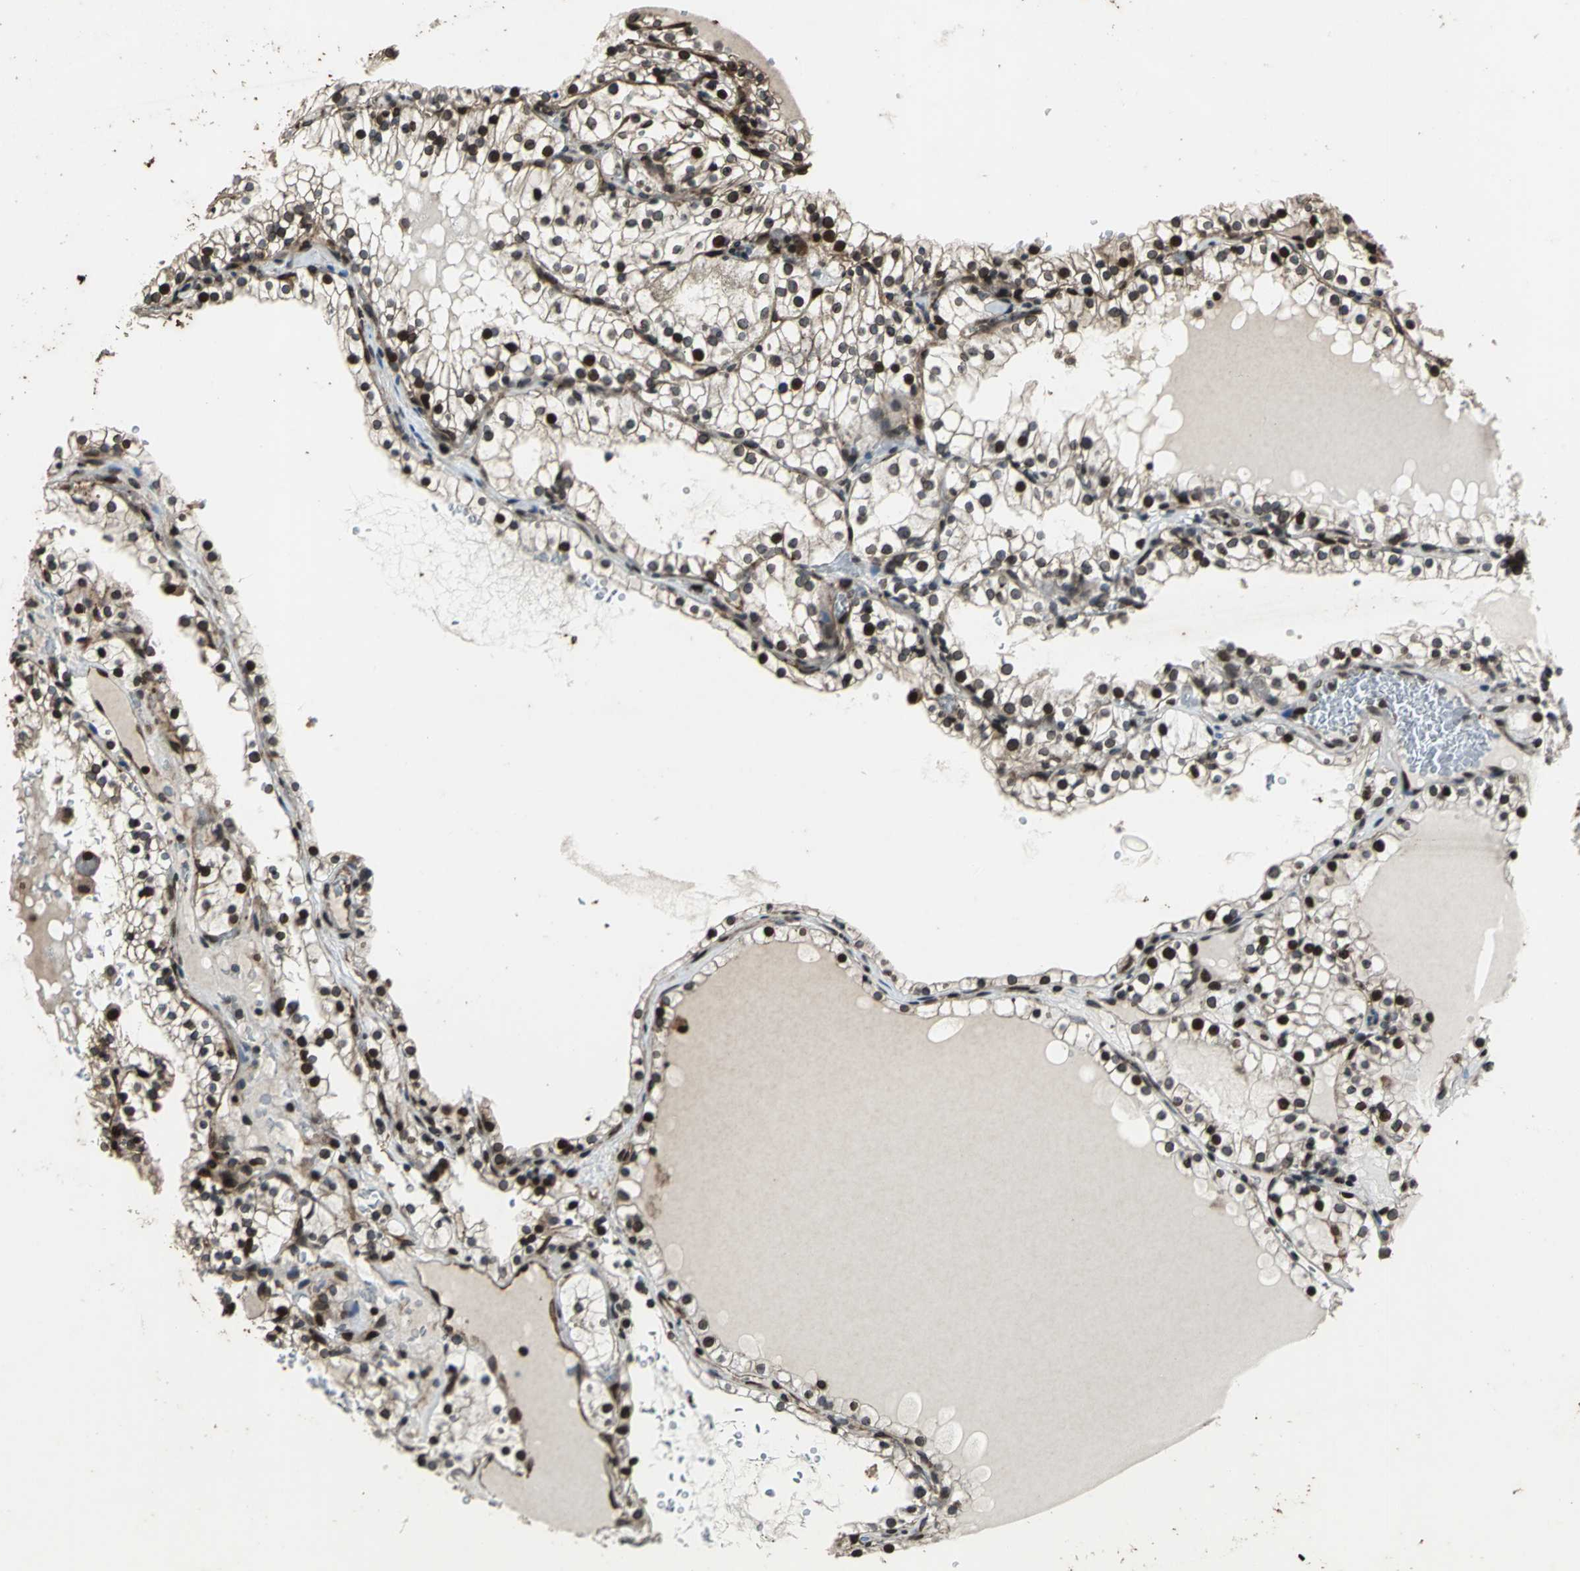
{"staining": {"intensity": "strong", "quantity": ">75%", "location": "nuclear"}, "tissue": "renal cancer", "cell_type": "Tumor cells", "image_type": "cancer", "snomed": [{"axis": "morphology", "description": "Adenocarcinoma, NOS"}, {"axis": "topography", "description": "Kidney"}], "caption": "Immunohistochemical staining of renal cancer displays high levels of strong nuclear expression in approximately >75% of tumor cells.", "gene": "BRIP1", "patient": {"sex": "female", "age": 41}}